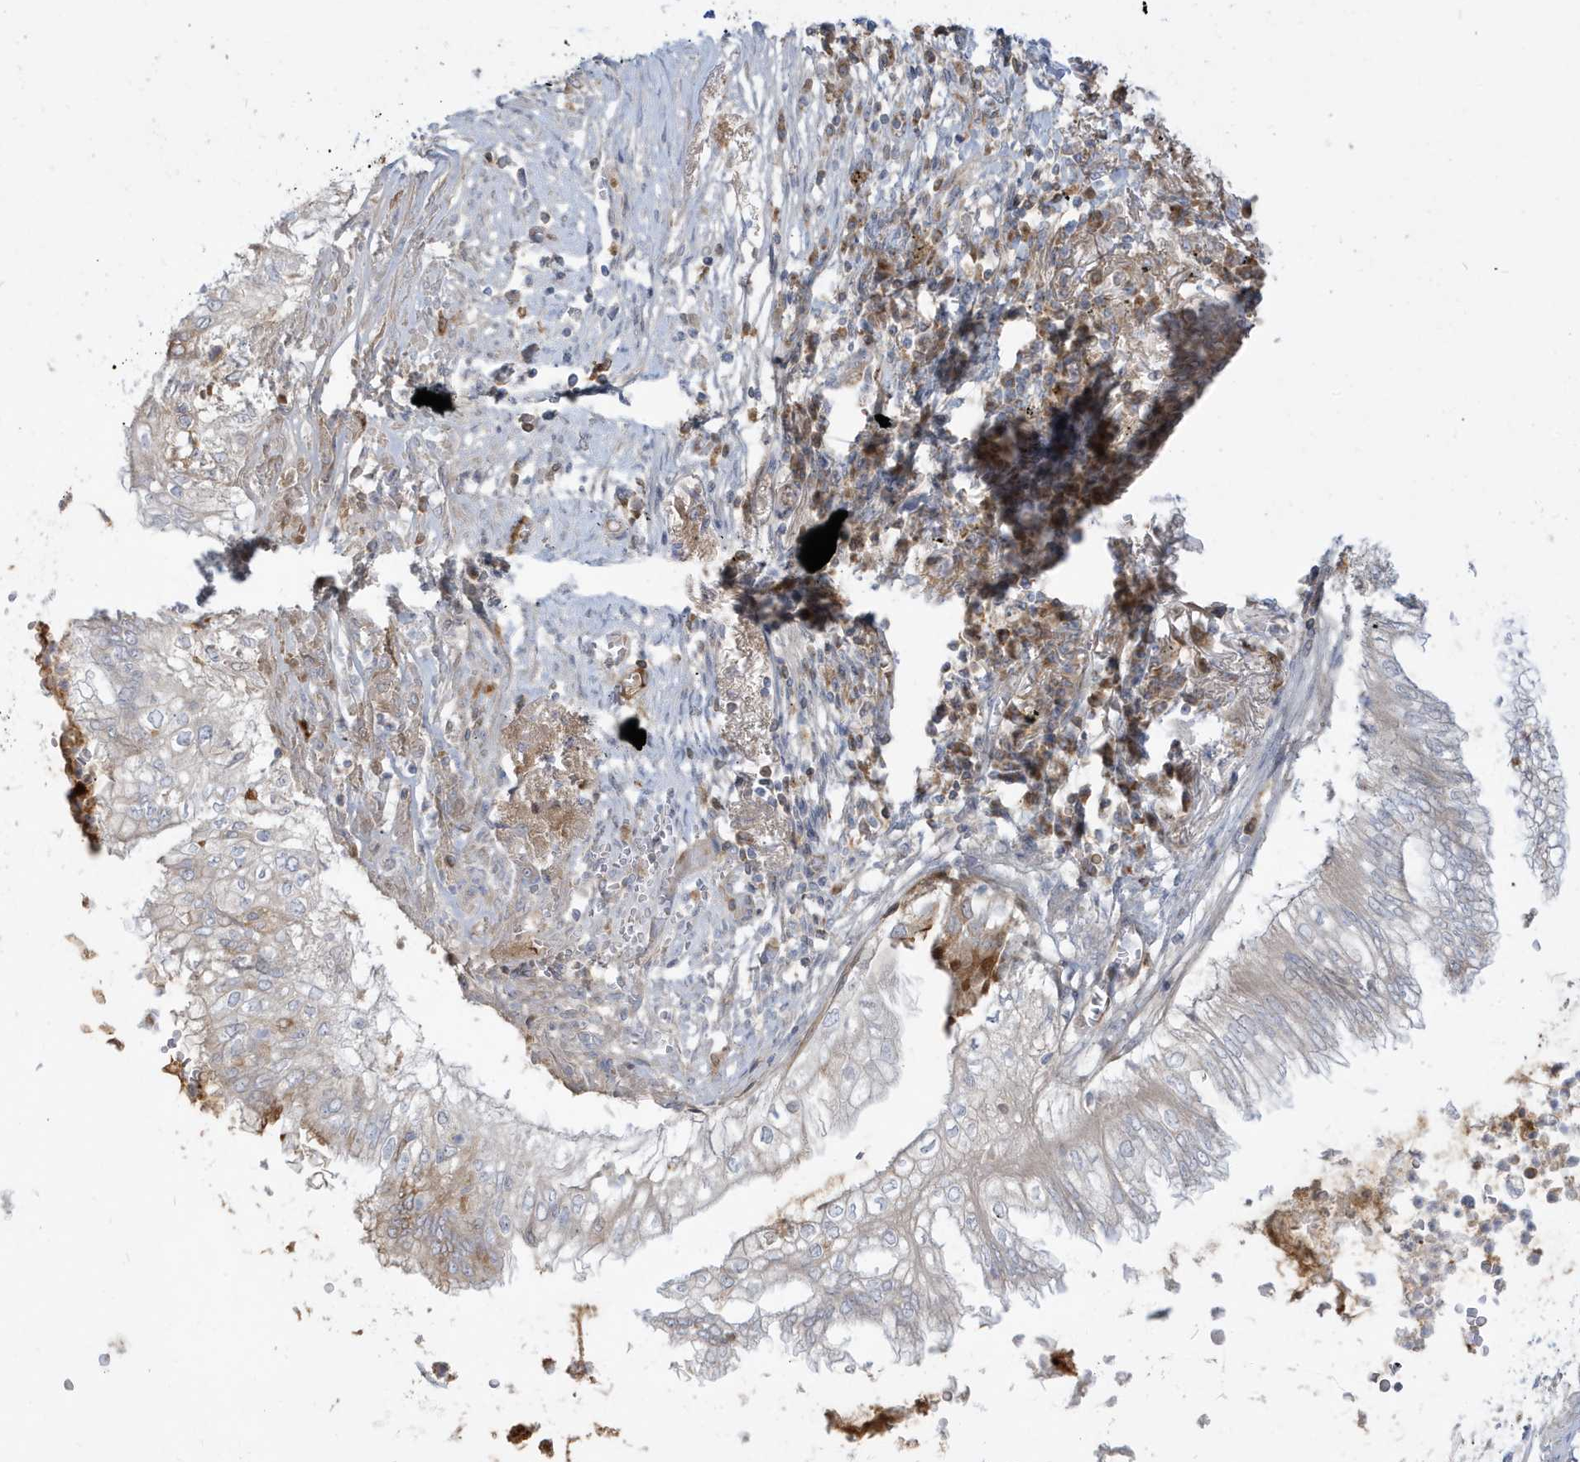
{"staining": {"intensity": "weak", "quantity": "<25%", "location": "cytoplasmic/membranous"}, "tissue": "lung cancer", "cell_type": "Tumor cells", "image_type": "cancer", "snomed": [{"axis": "morphology", "description": "Adenocarcinoma, NOS"}, {"axis": "topography", "description": "Lung"}], "caption": "DAB immunohistochemical staining of human lung cancer (adenocarcinoma) shows no significant staining in tumor cells.", "gene": "IFT57", "patient": {"sex": "female", "age": 70}}